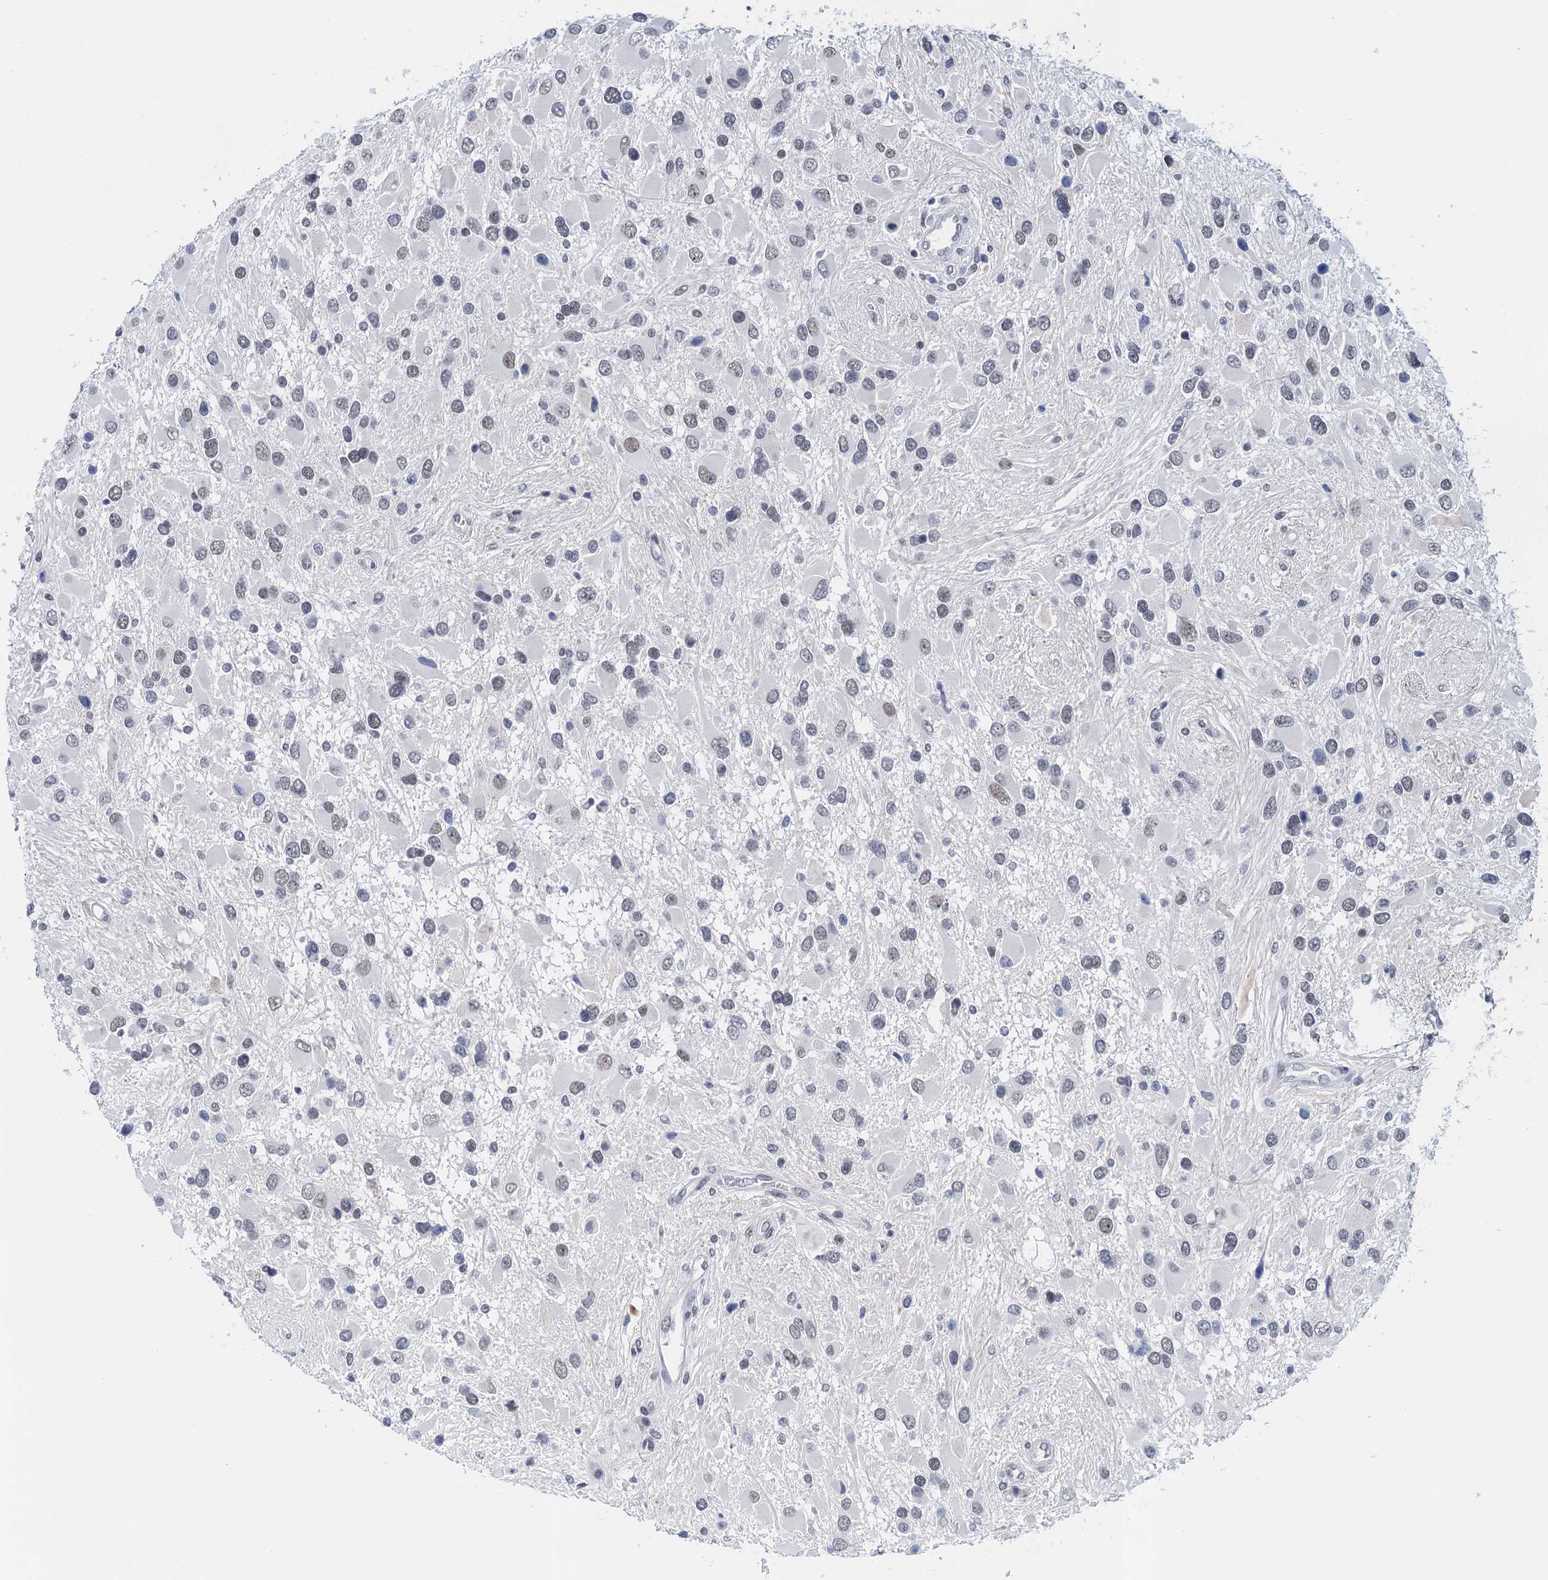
{"staining": {"intensity": "weak", "quantity": "<25%", "location": "nuclear"}, "tissue": "glioma", "cell_type": "Tumor cells", "image_type": "cancer", "snomed": [{"axis": "morphology", "description": "Glioma, malignant, High grade"}, {"axis": "topography", "description": "Brain"}], "caption": "DAB immunohistochemical staining of malignant glioma (high-grade) shows no significant expression in tumor cells.", "gene": "EPS8L1", "patient": {"sex": "male", "age": 53}}